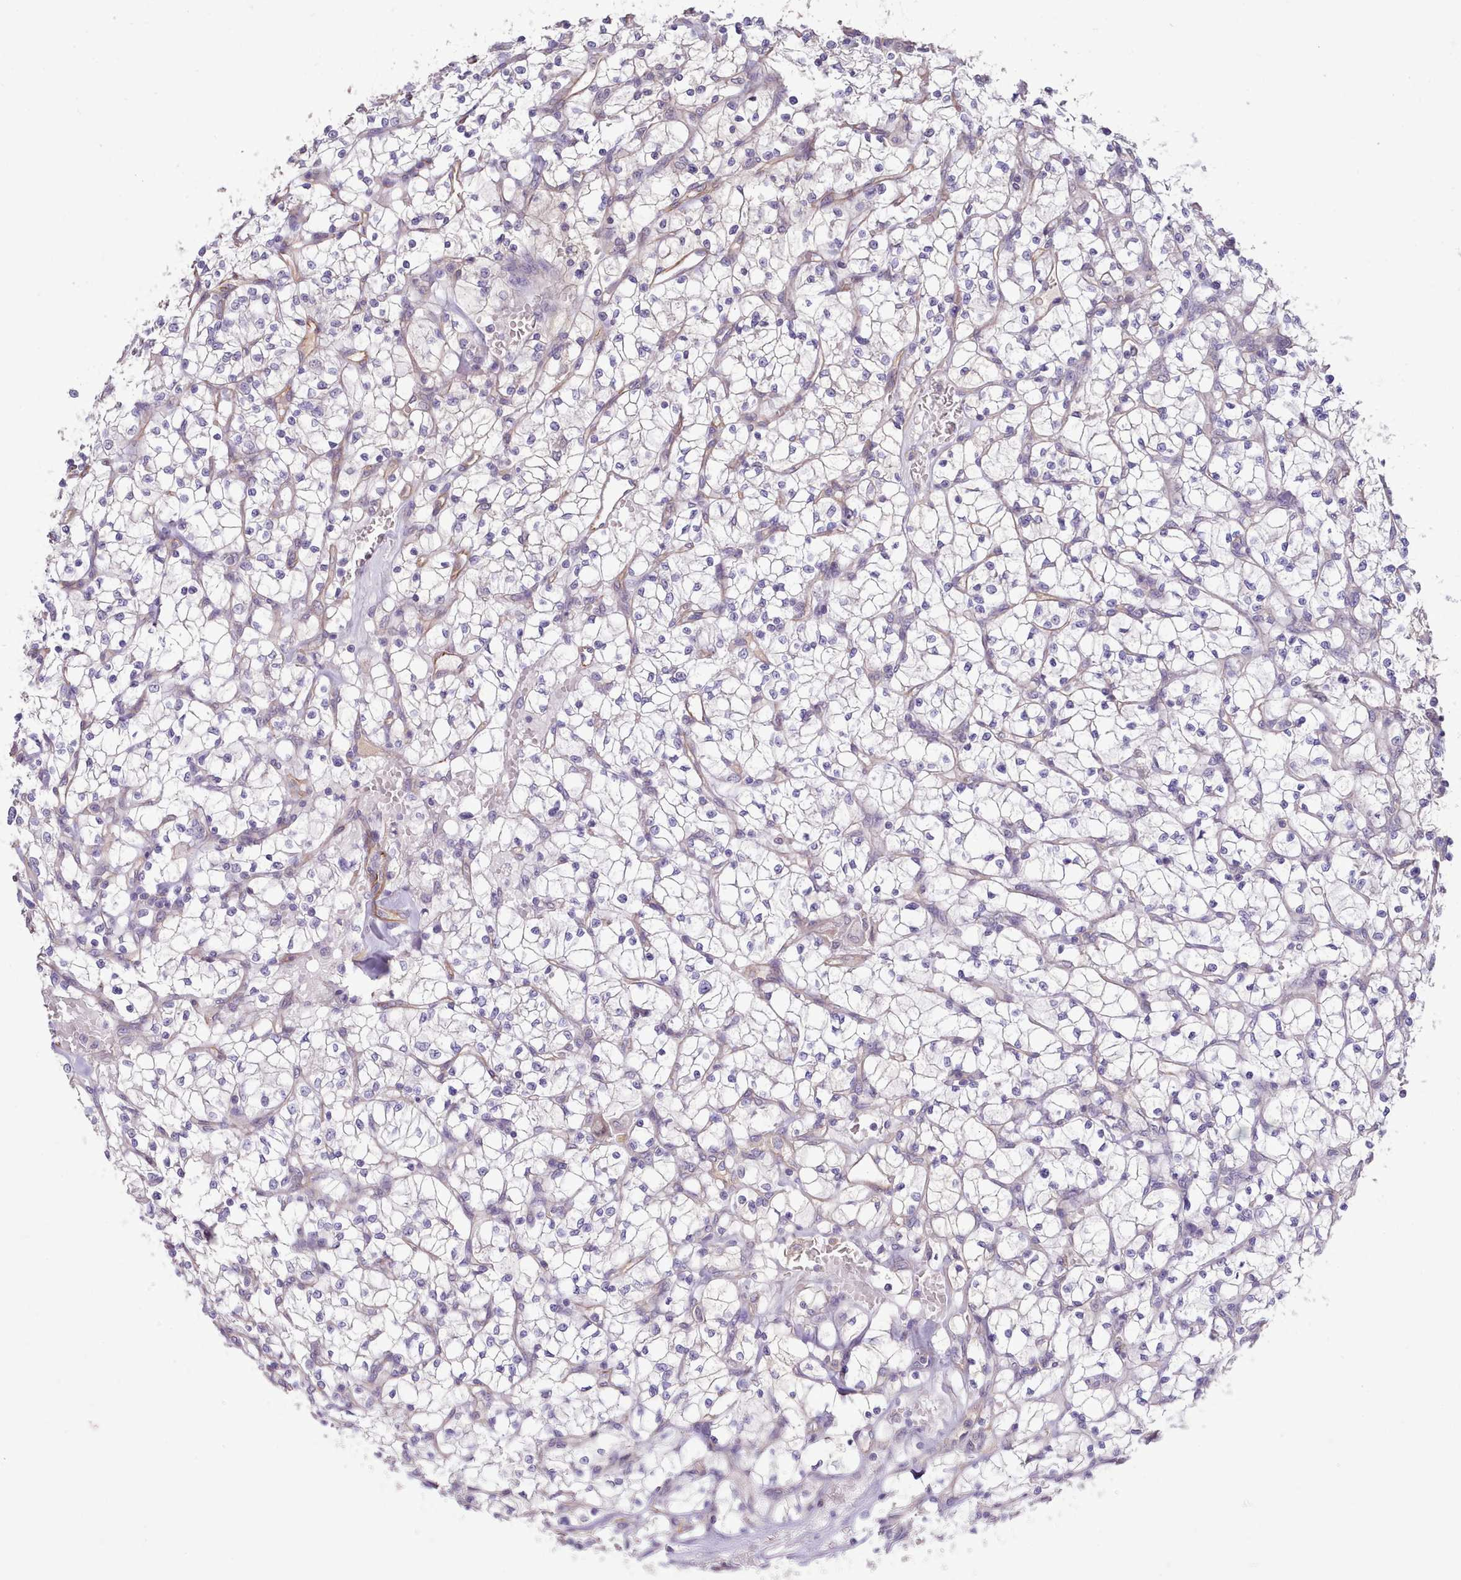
{"staining": {"intensity": "negative", "quantity": "none", "location": "none"}, "tissue": "renal cancer", "cell_type": "Tumor cells", "image_type": "cancer", "snomed": [{"axis": "morphology", "description": "Adenocarcinoma, NOS"}, {"axis": "topography", "description": "Kidney"}], "caption": "Immunohistochemical staining of human renal adenocarcinoma shows no significant expression in tumor cells. The staining is performed using DAB (3,3'-diaminobenzidine) brown chromogen with nuclei counter-stained in using hematoxylin.", "gene": "ZC3H13", "patient": {"sex": "female", "age": 64}}